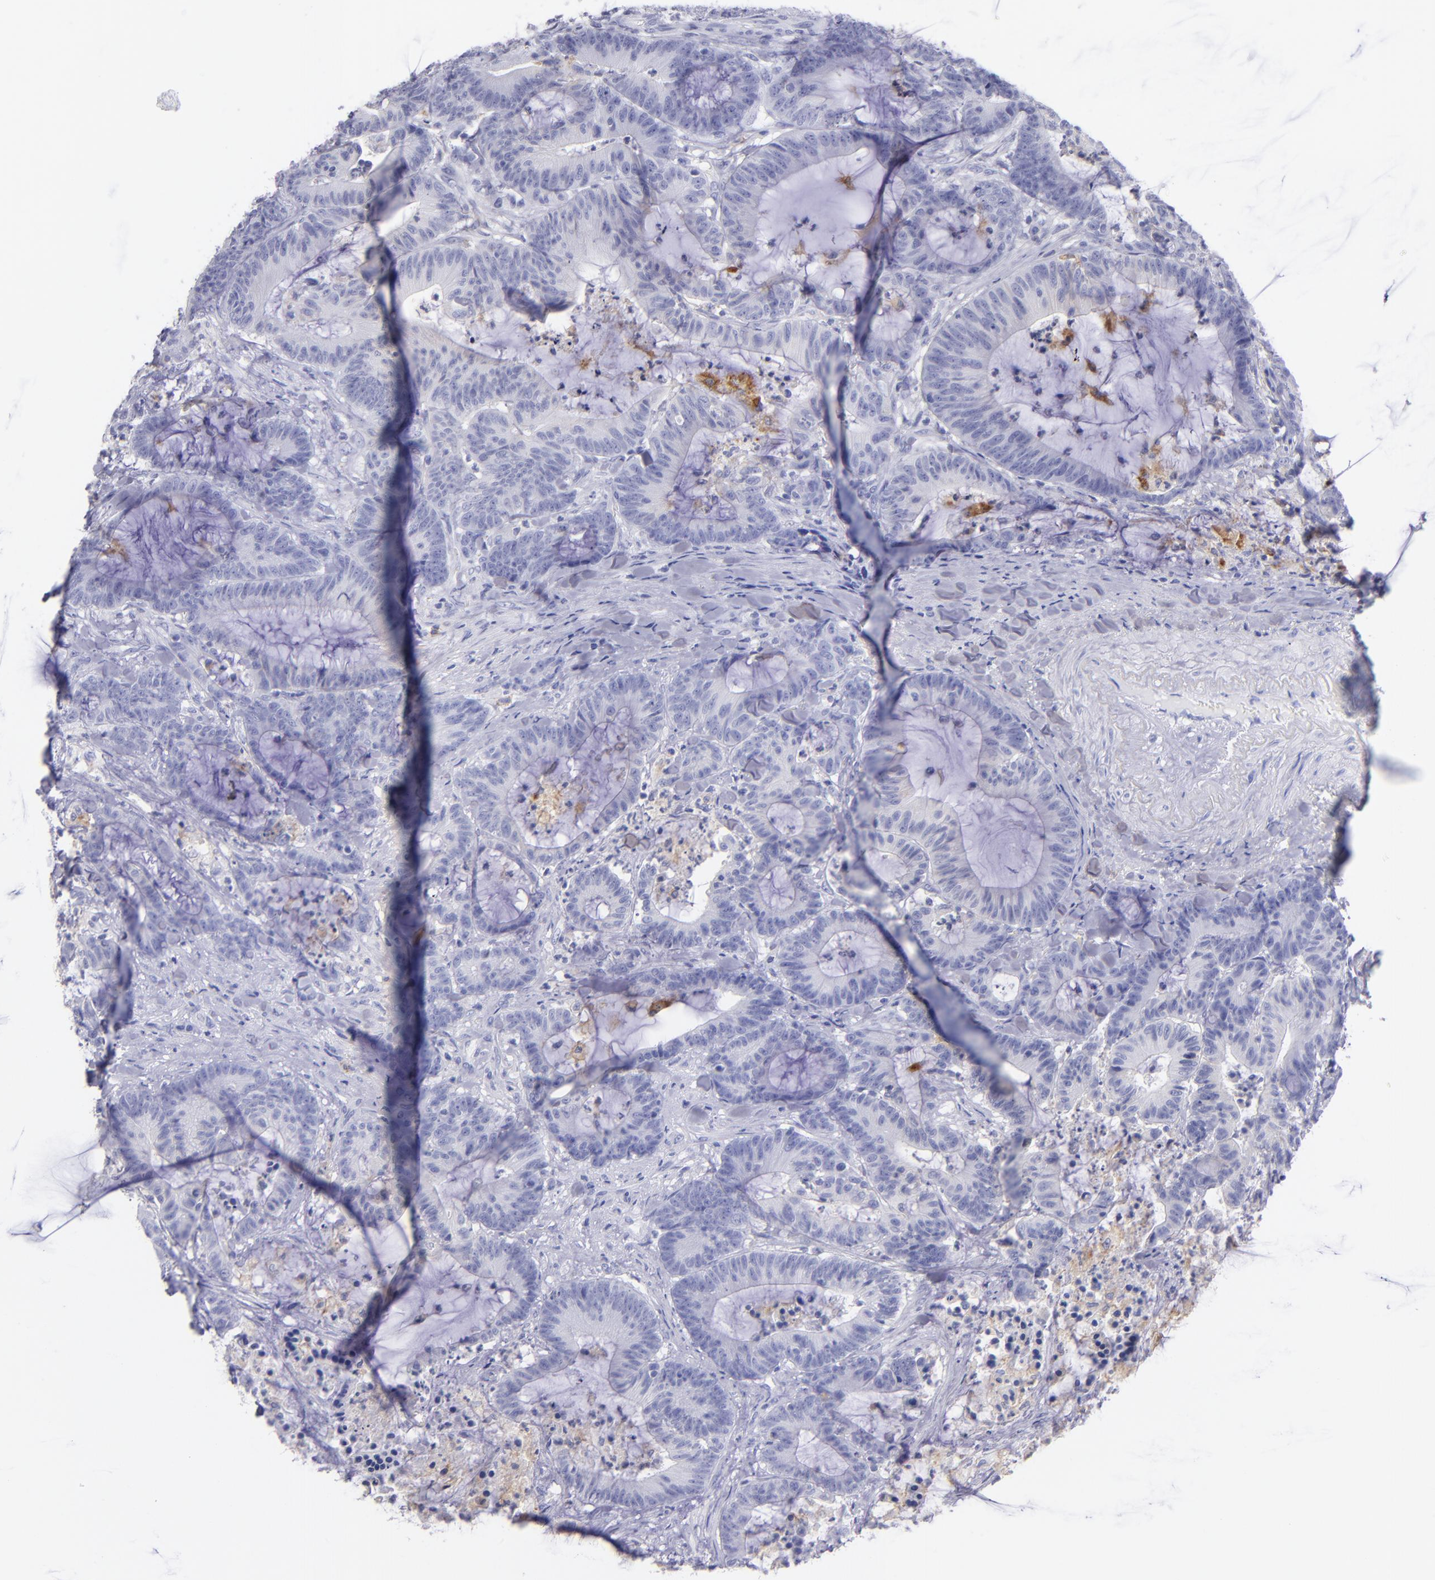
{"staining": {"intensity": "negative", "quantity": "none", "location": "none"}, "tissue": "colorectal cancer", "cell_type": "Tumor cells", "image_type": "cancer", "snomed": [{"axis": "morphology", "description": "Adenocarcinoma, NOS"}, {"axis": "topography", "description": "Colon"}], "caption": "Human colorectal cancer (adenocarcinoma) stained for a protein using IHC displays no positivity in tumor cells.", "gene": "CD82", "patient": {"sex": "female", "age": 84}}